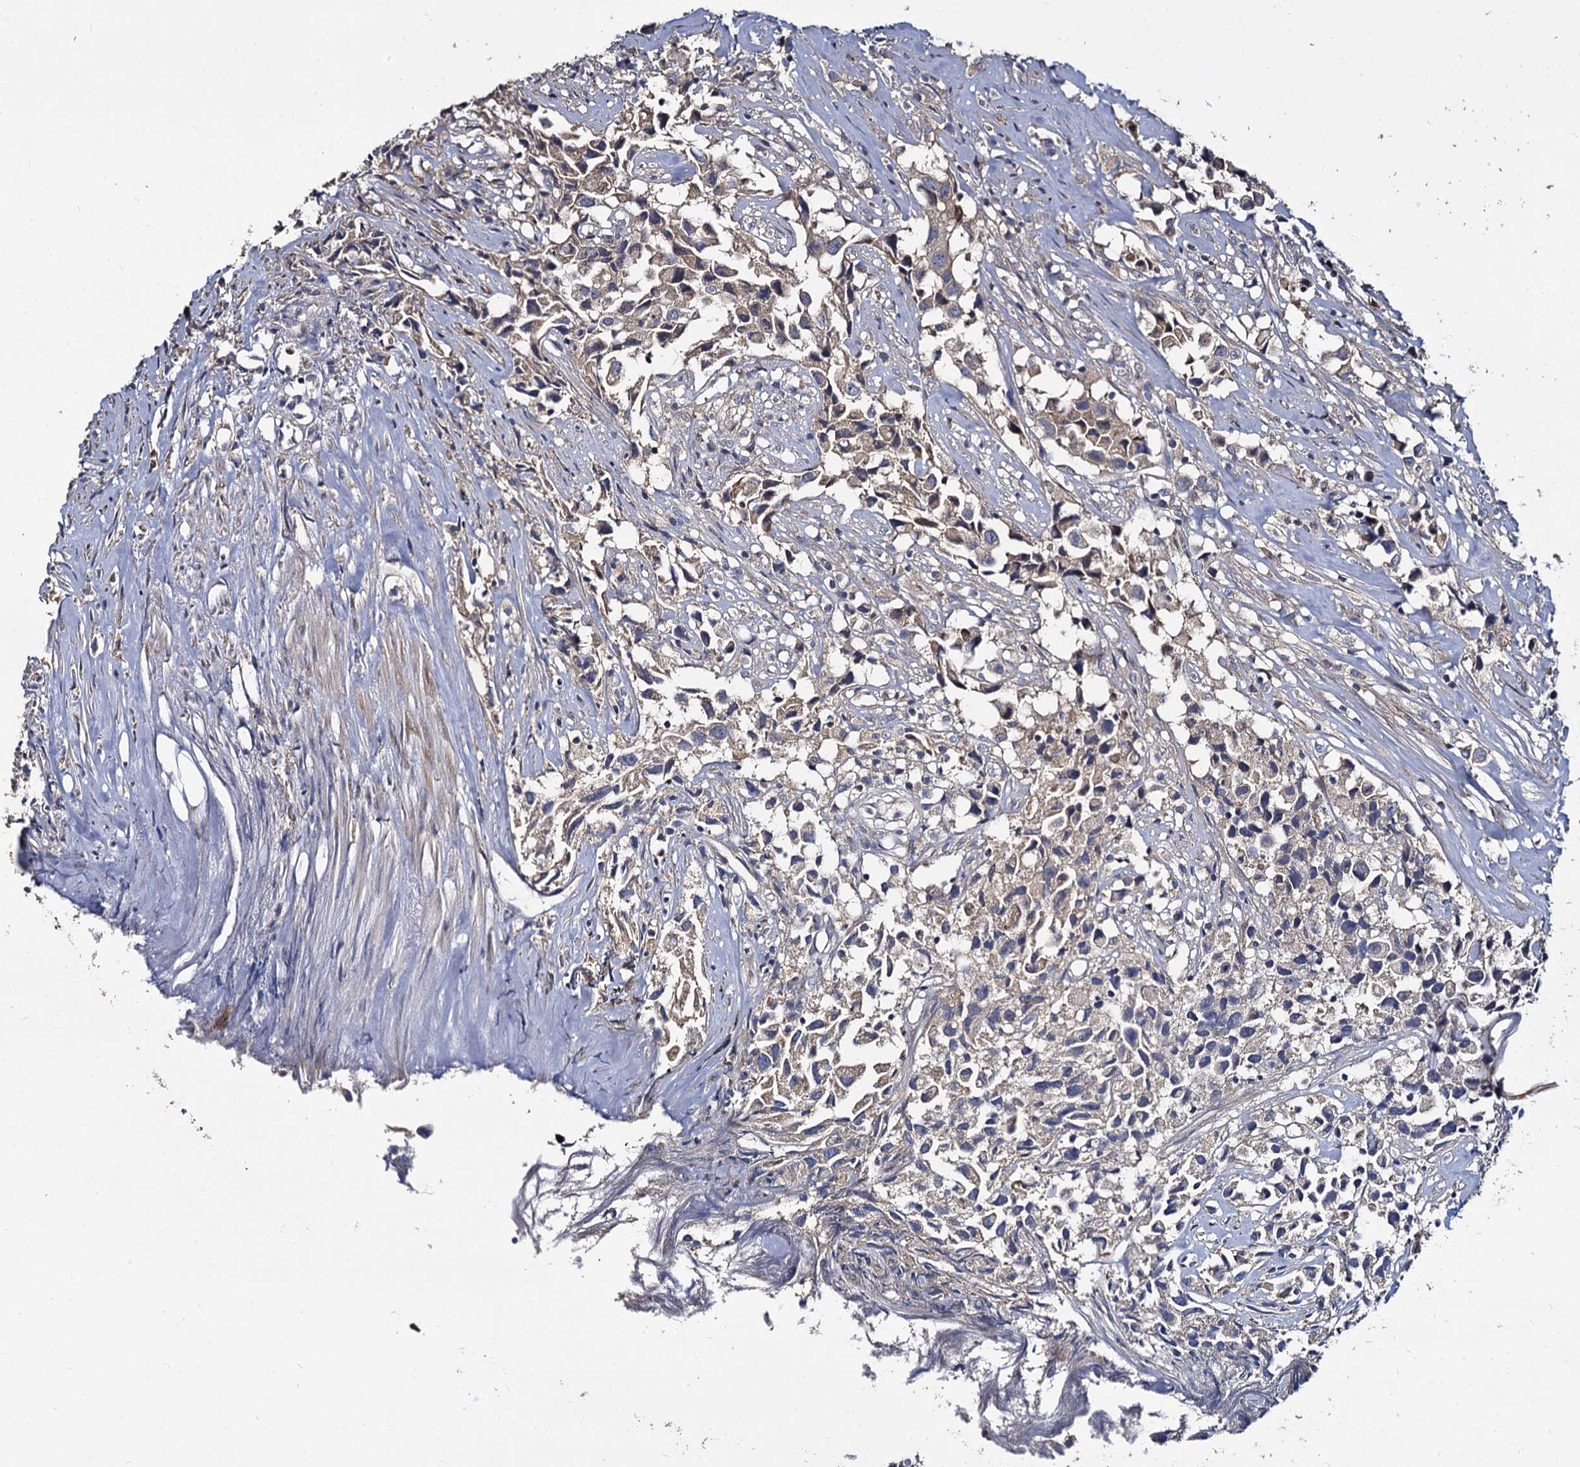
{"staining": {"intensity": "weak", "quantity": "<25%", "location": "cytoplasmic/membranous"}, "tissue": "urothelial cancer", "cell_type": "Tumor cells", "image_type": "cancer", "snomed": [{"axis": "morphology", "description": "Urothelial carcinoma, High grade"}, {"axis": "topography", "description": "Urinary bladder"}], "caption": "Tumor cells are negative for brown protein staining in urothelial cancer.", "gene": "ANKRD13A", "patient": {"sex": "female", "age": 75}}